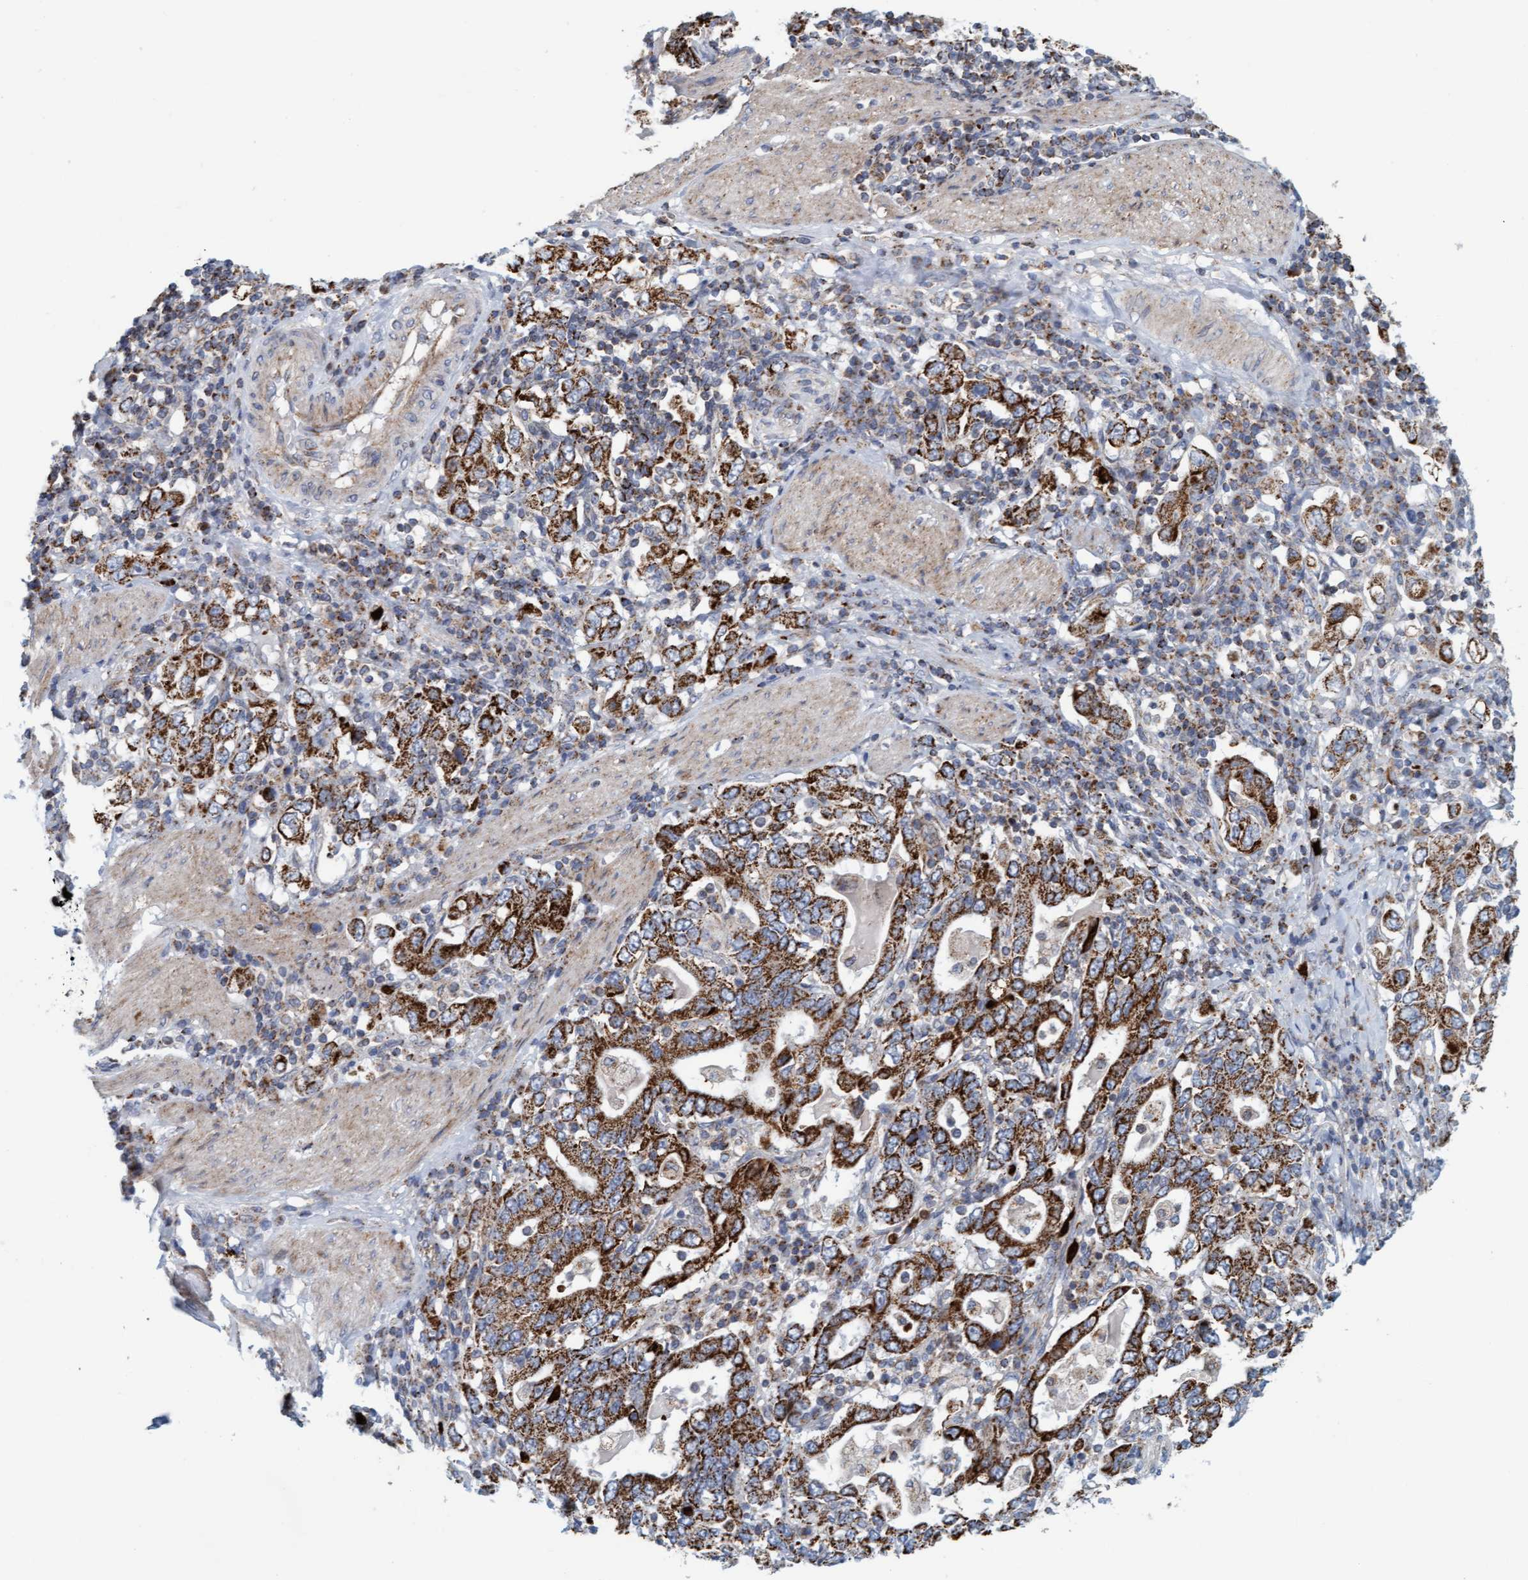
{"staining": {"intensity": "strong", "quantity": ">75%", "location": "cytoplasmic/membranous"}, "tissue": "stomach cancer", "cell_type": "Tumor cells", "image_type": "cancer", "snomed": [{"axis": "morphology", "description": "Adenocarcinoma, NOS"}, {"axis": "topography", "description": "Stomach, upper"}], "caption": "Stomach adenocarcinoma stained with immunohistochemistry (IHC) exhibits strong cytoplasmic/membranous expression in about >75% of tumor cells. (Stains: DAB in brown, nuclei in blue, Microscopy: brightfield microscopy at high magnification).", "gene": "B9D1", "patient": {"sex": "male", "age": 62}}